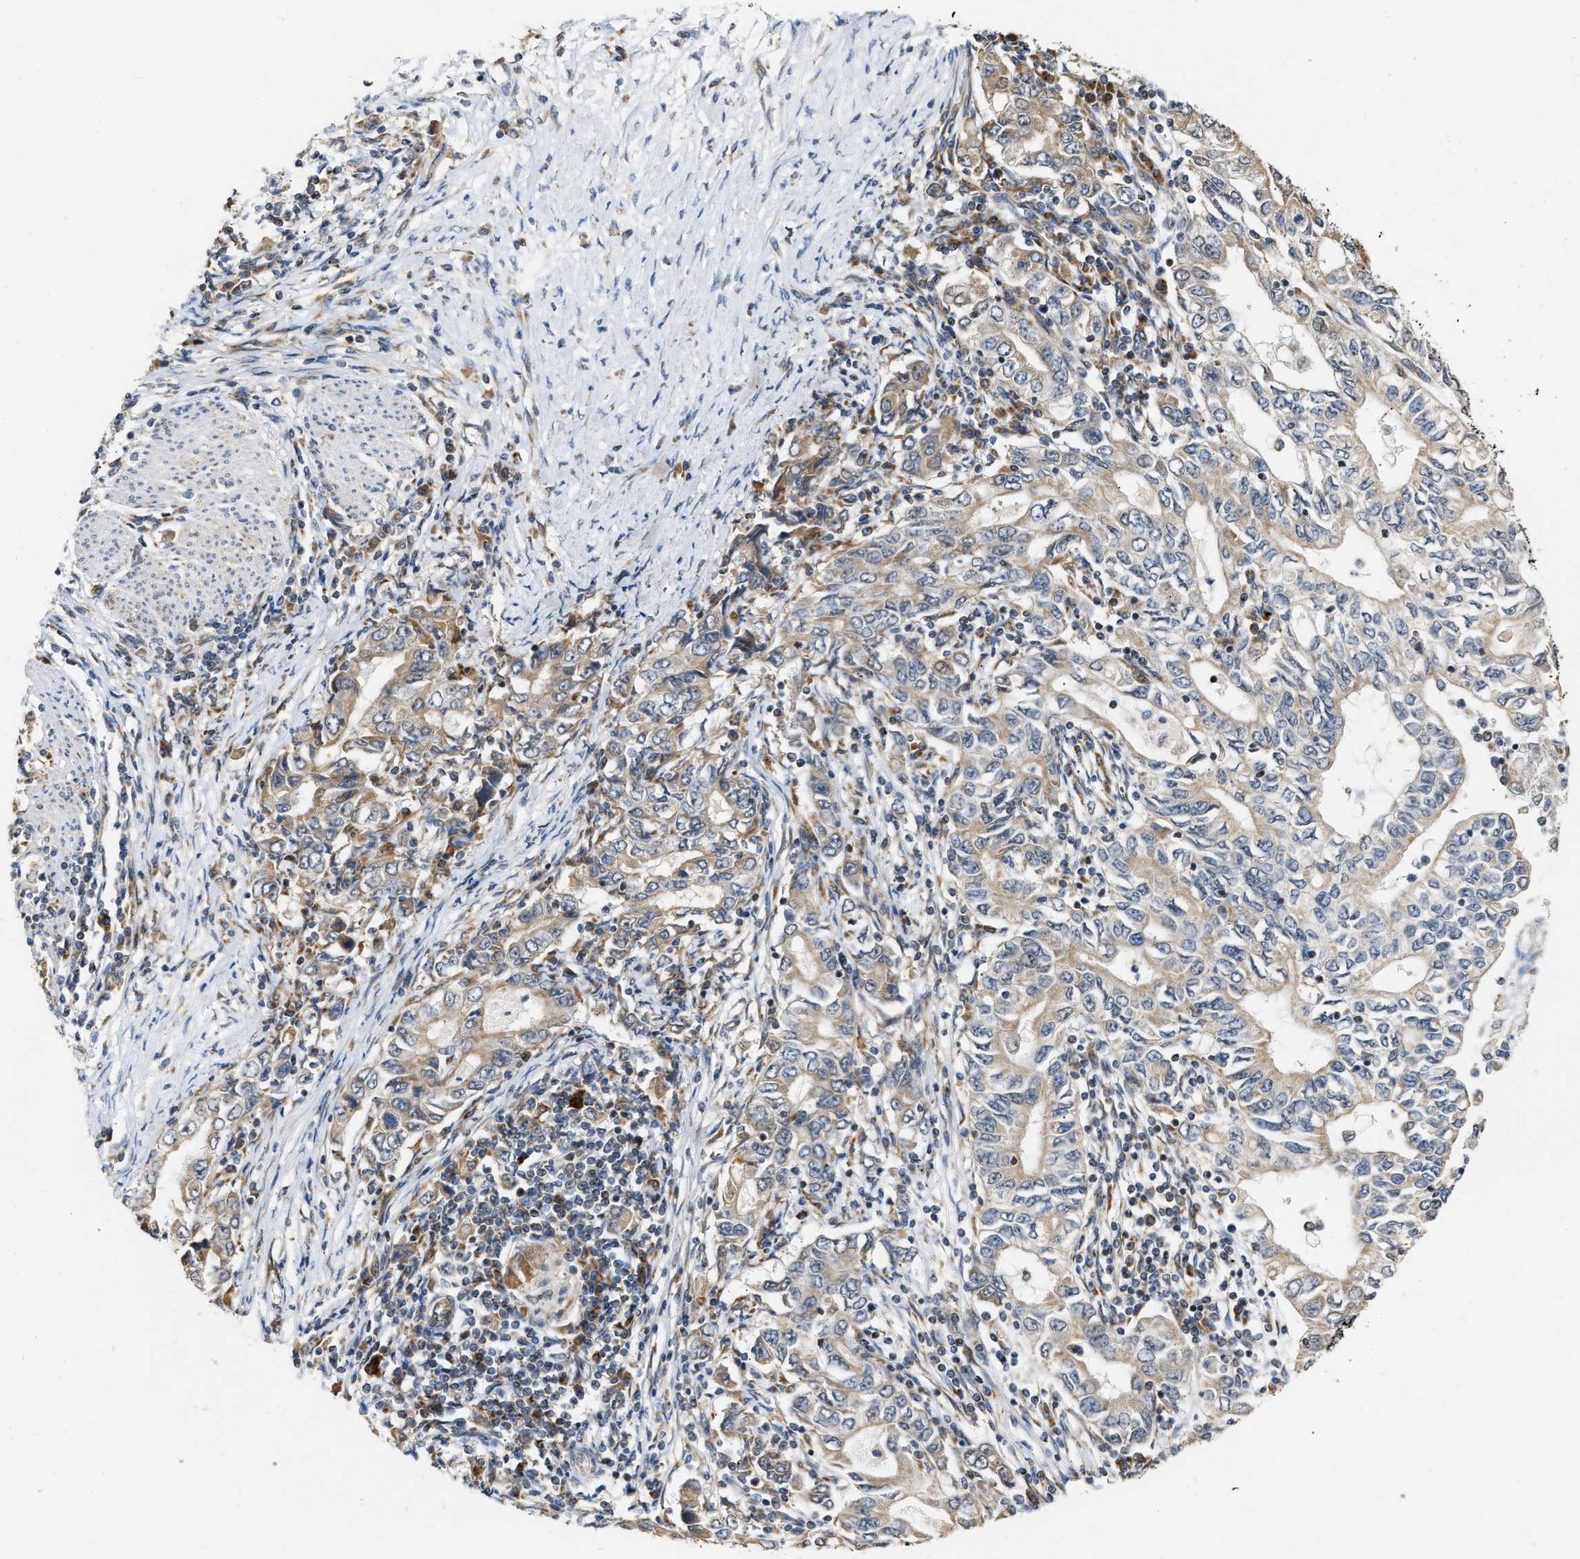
{"staining": {"intensity": "weak", "quantity": ">75%", "location": "cytoplasmic/membranous"}, "tissue": "stomach cancer", "cell_type": "Tumor cells", "image_type": "cancer", "snomed": [{"axis": "morphology", "description": "Adenocarcinoma, NOS"}, {"axis": "topography", "description": "Stomach, lower"}], "caption": "Protein staining of stomach cancer tissue shows weak cytoplasmic/membranous positivity in approximately >75% of tumor cells.", "gene": "DEPTOR", "patient": {"sex": "female", "age": 72}}